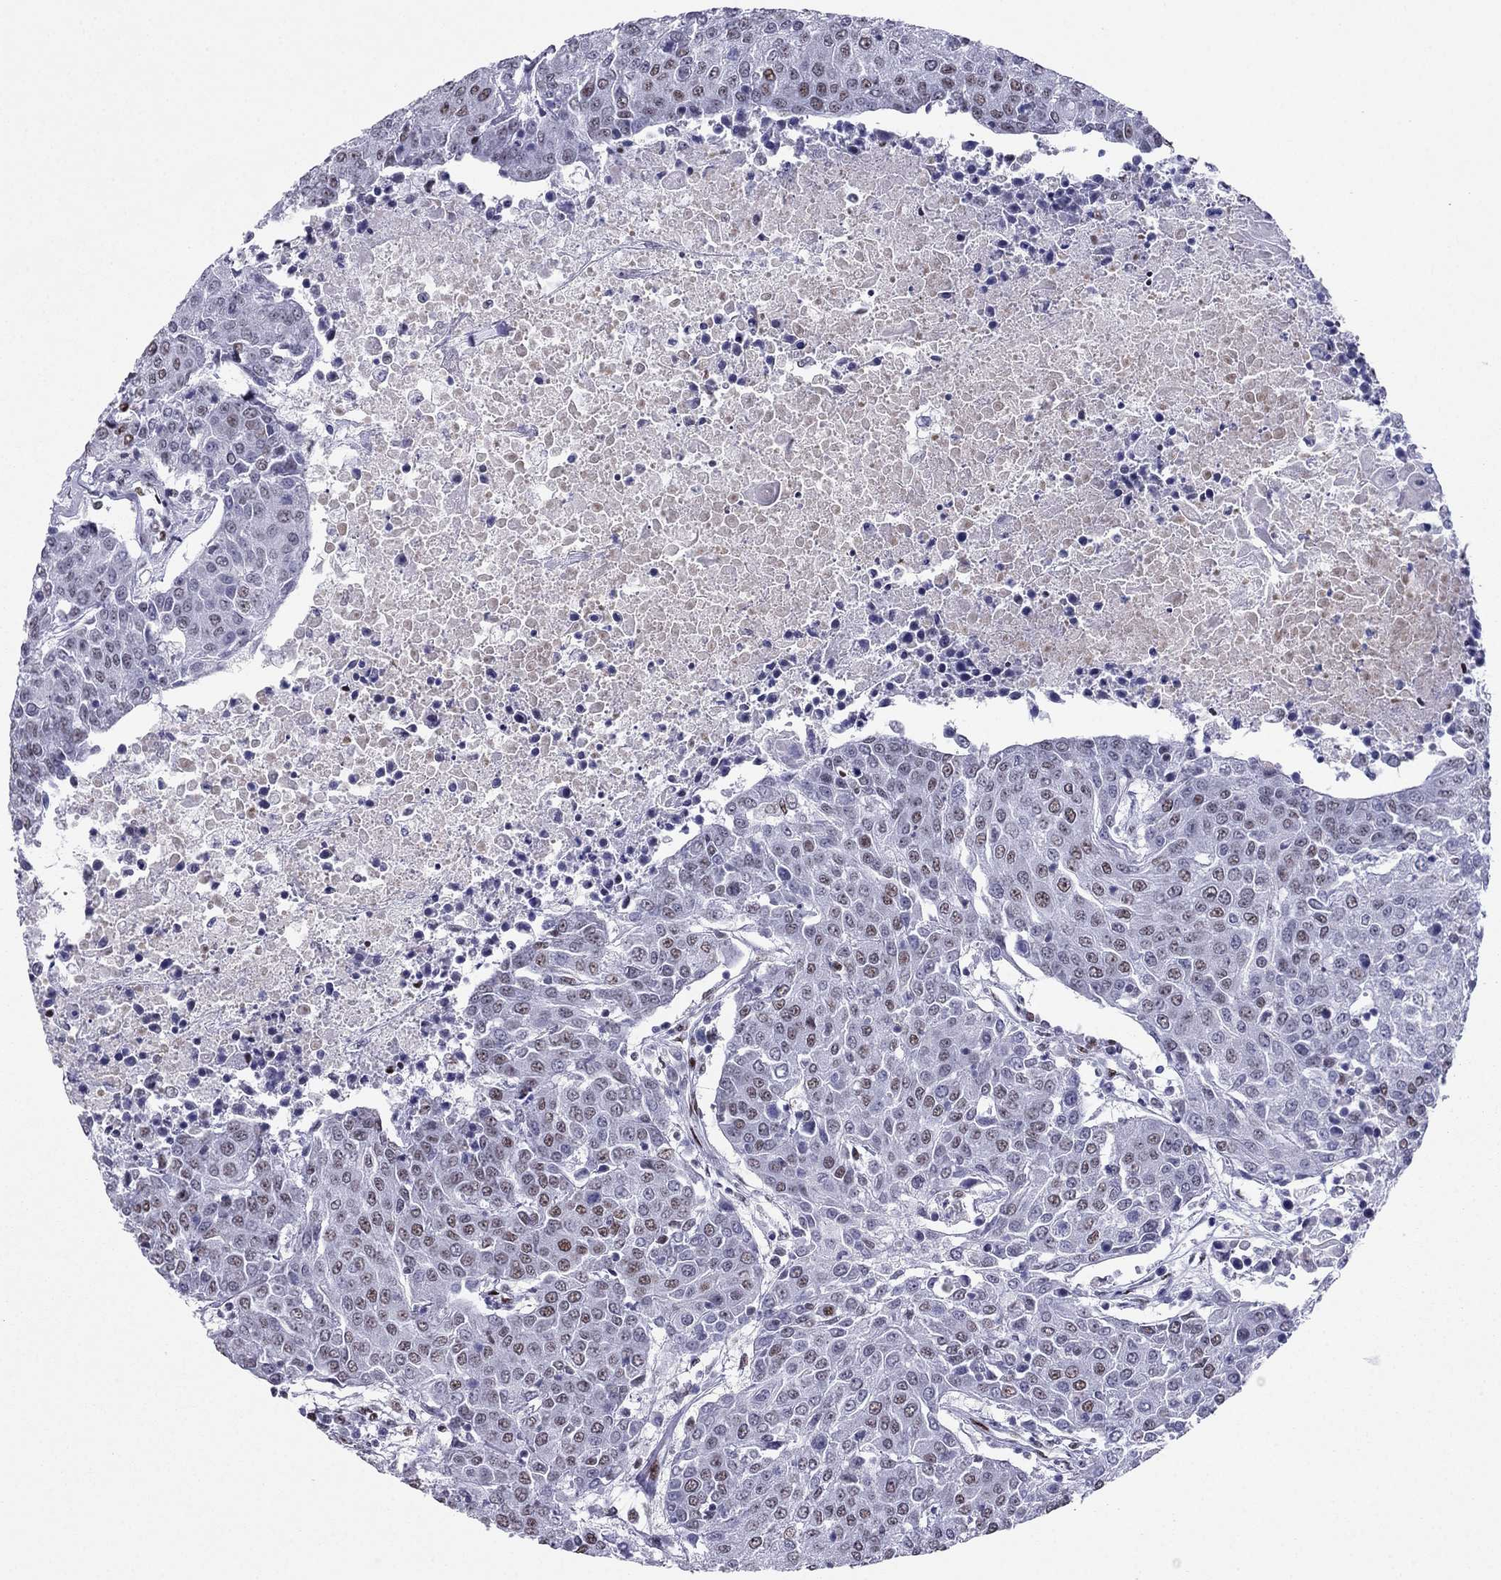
{"staining": {"intensity": "moderate", "quantity": "<25%", "location": "nuclear"}, "tissue": "urothelial cancer", "cell_type": "Tumor cells", "image_type": "cancer", "snomed": [{"axis": "morphology", "description": "Urothelial carcinoma, High grade"}, {"axis": "topography", "description": "Urinary bladder"}], "caption": "Human high-grade urothelial carcinoma stained with a protein marker displays moderate staining in tumor cells.", "gene": "PPM1G", "patient": {"sex": "female", "age": 85}}